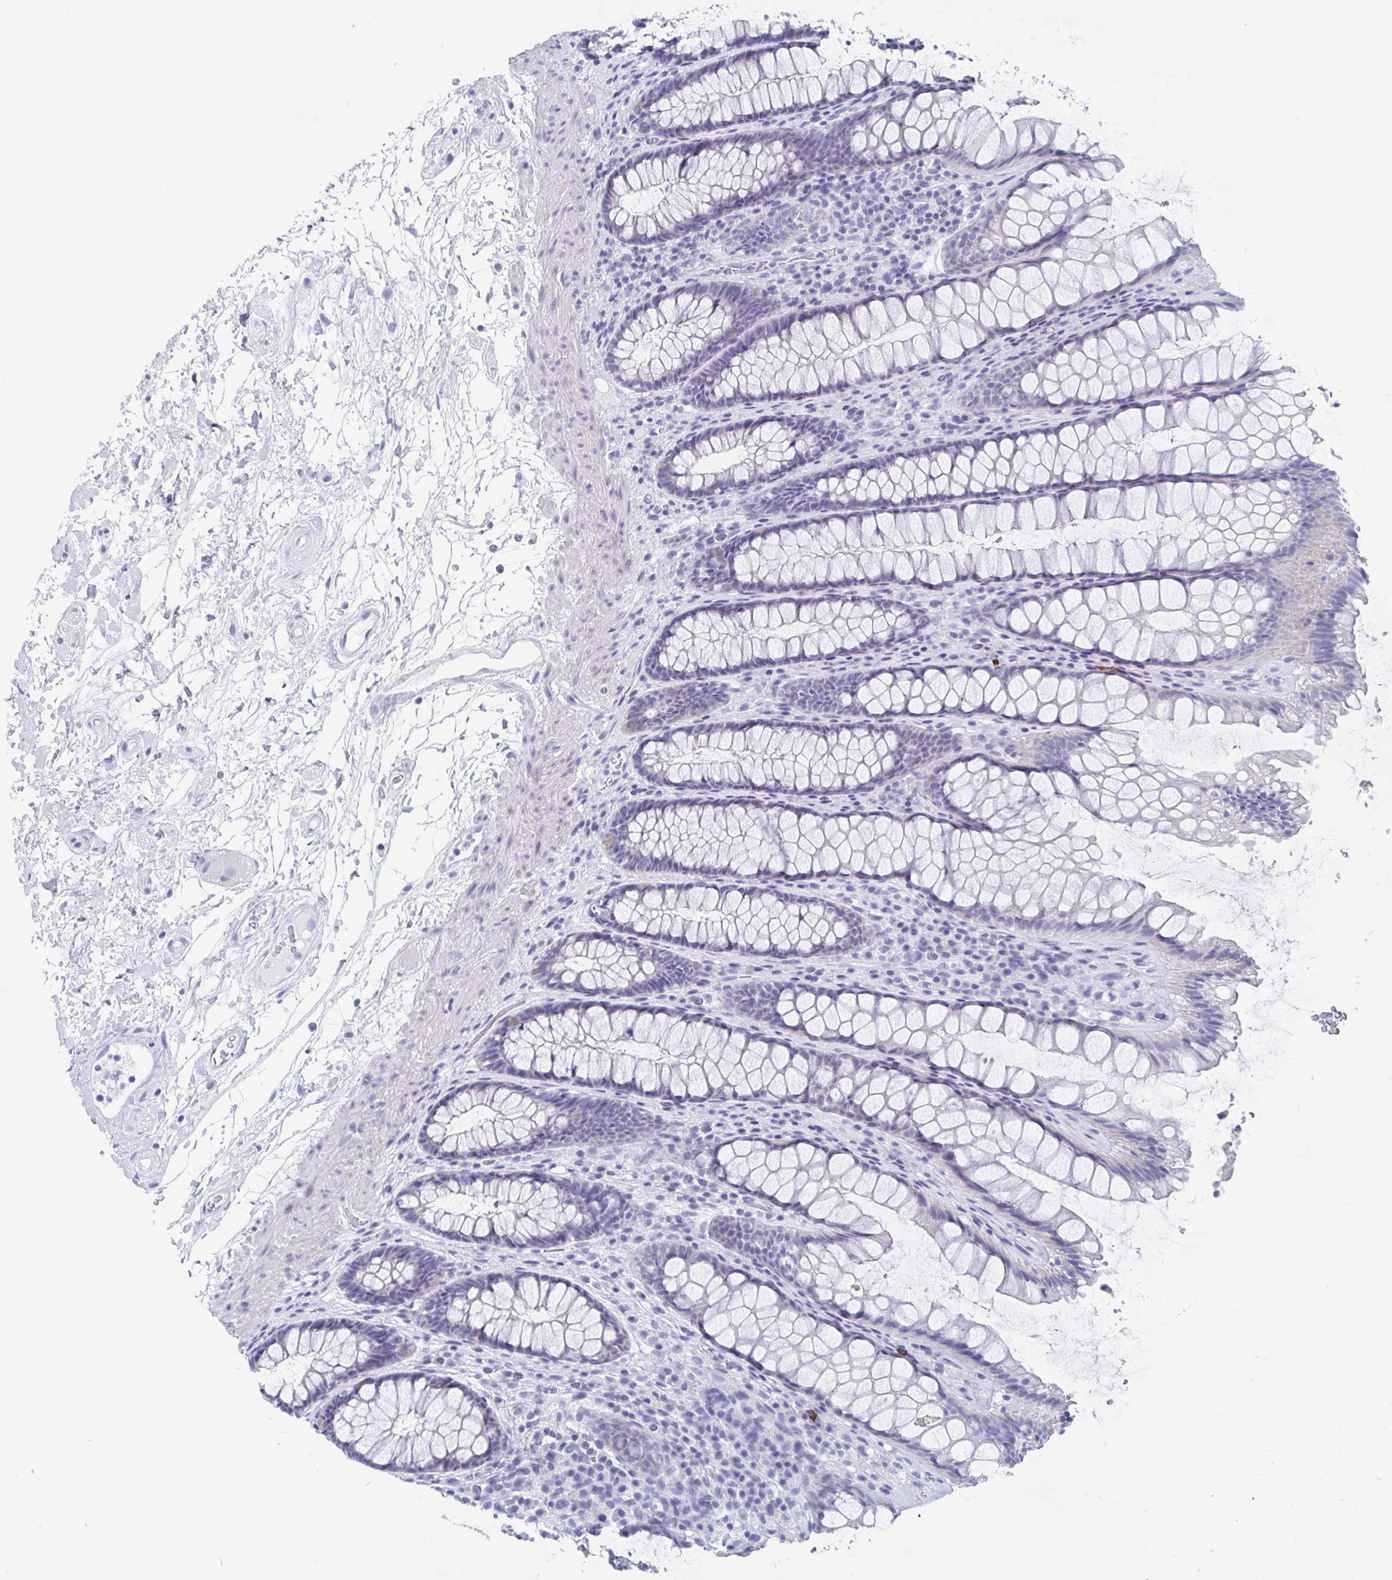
{"staining": {"intensity": "negative", "quantity": "none", "location": "none"}, "tissue": "rectum", "cell_type": "Glandular cells", "image_type": "normal", "snomed": [{"axis": "morphology", "description": "Normal tissue, NOS"}, {"axis": "topography", "description": "Rectum"}], "caption": "DAB (3,3'-diaminobenzidine) immunohistochemical staining of normal human rectum exhibits no significant positivity in glandular cells.", "gene": "SHCBP1L", "patient": {"sex": "male", "age": 72}}